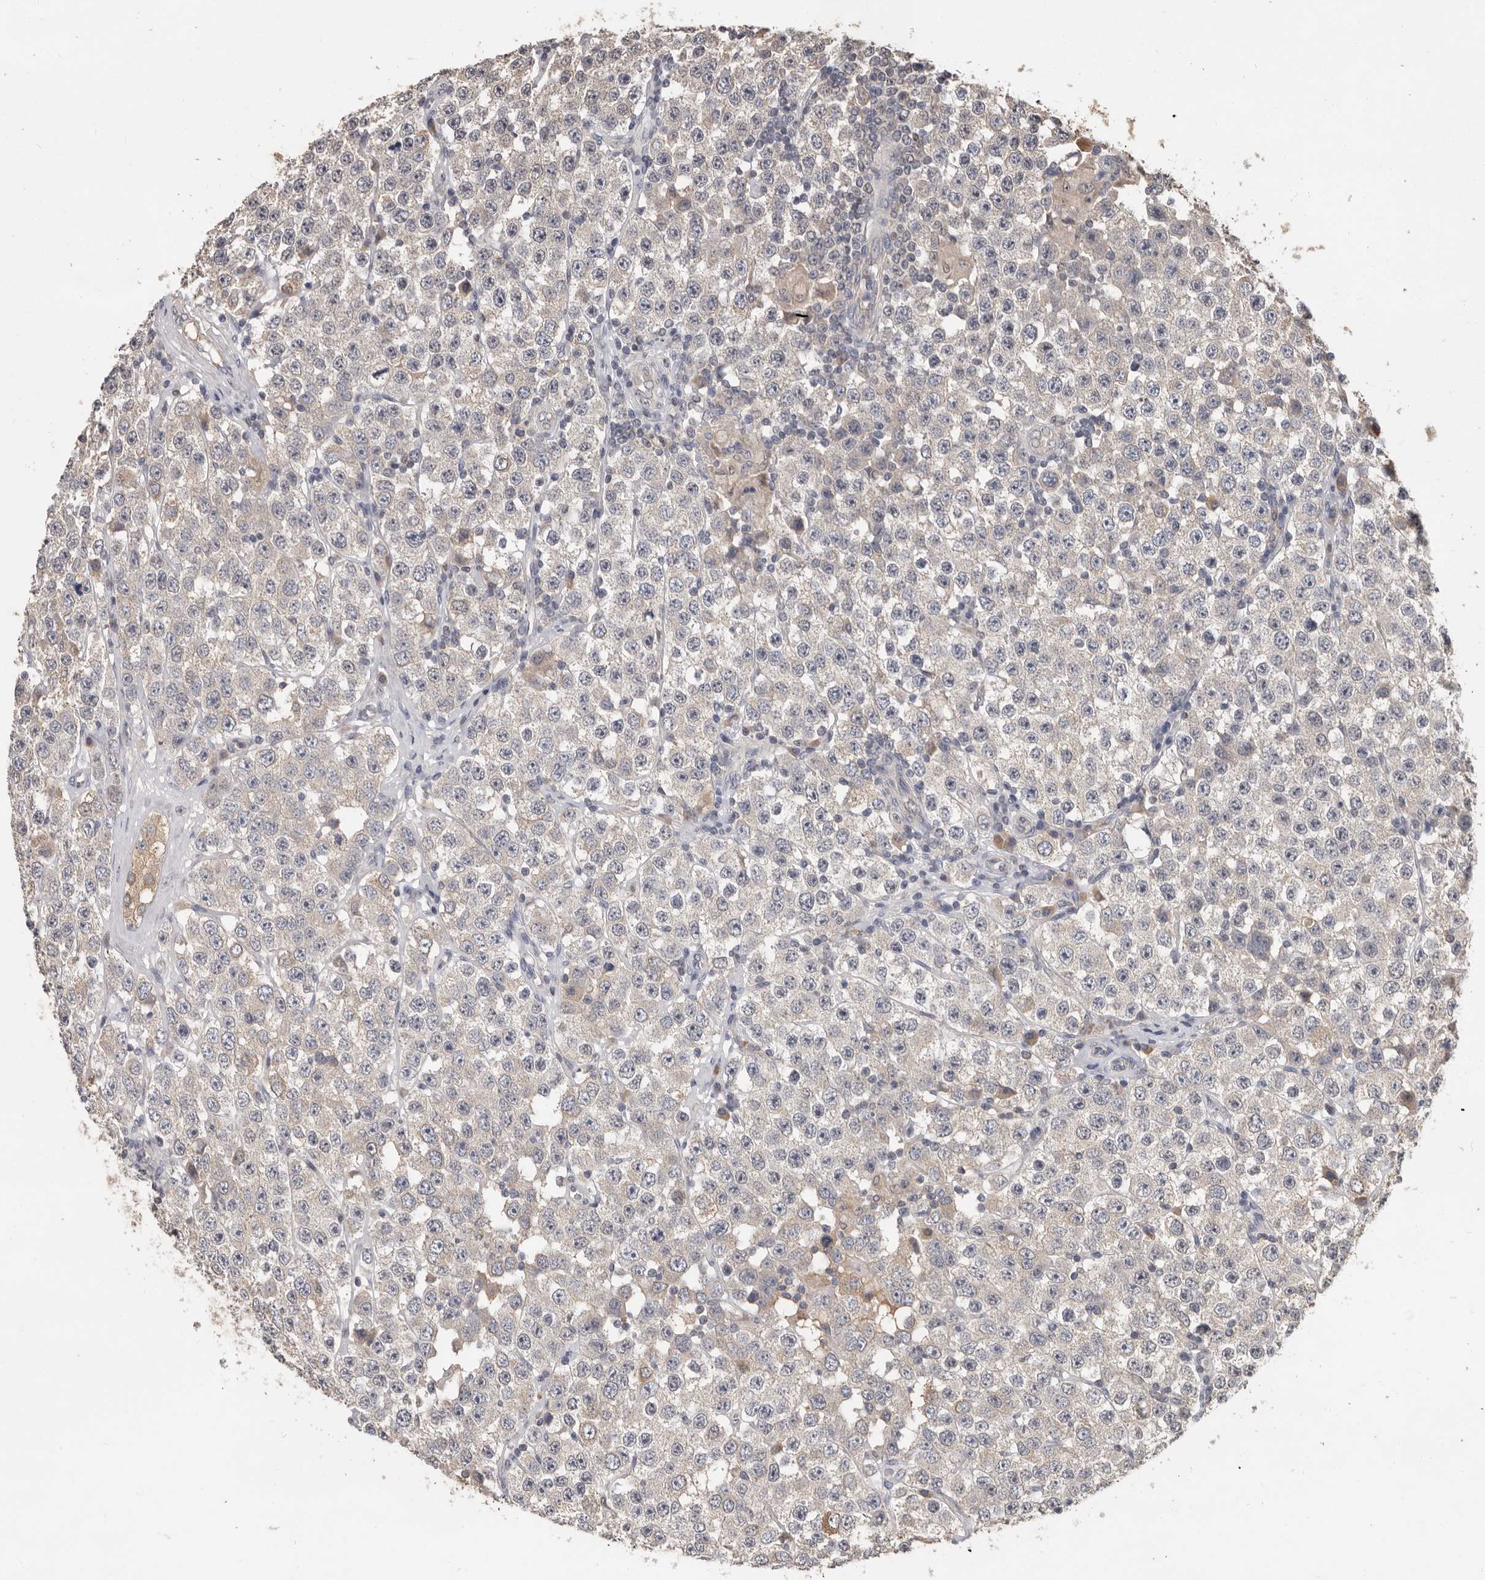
{"staining": {"intensity": "negative", "quantity": "none", "location": "none"}, "tissue": "testis cancer", "cell_type": "Tumor cells", "image_type": "cancer", "snomed": [{"axis": "morphology", "description": "Seminoma, NOS"}, {"axis": "topography", "description": "Testis"}], "caption": "Histopathology image shows no protein expression in tumor cells of testis seminoma tissue.", "gene": "MTF1", "patient": {"sex": "male", "age": 28}}